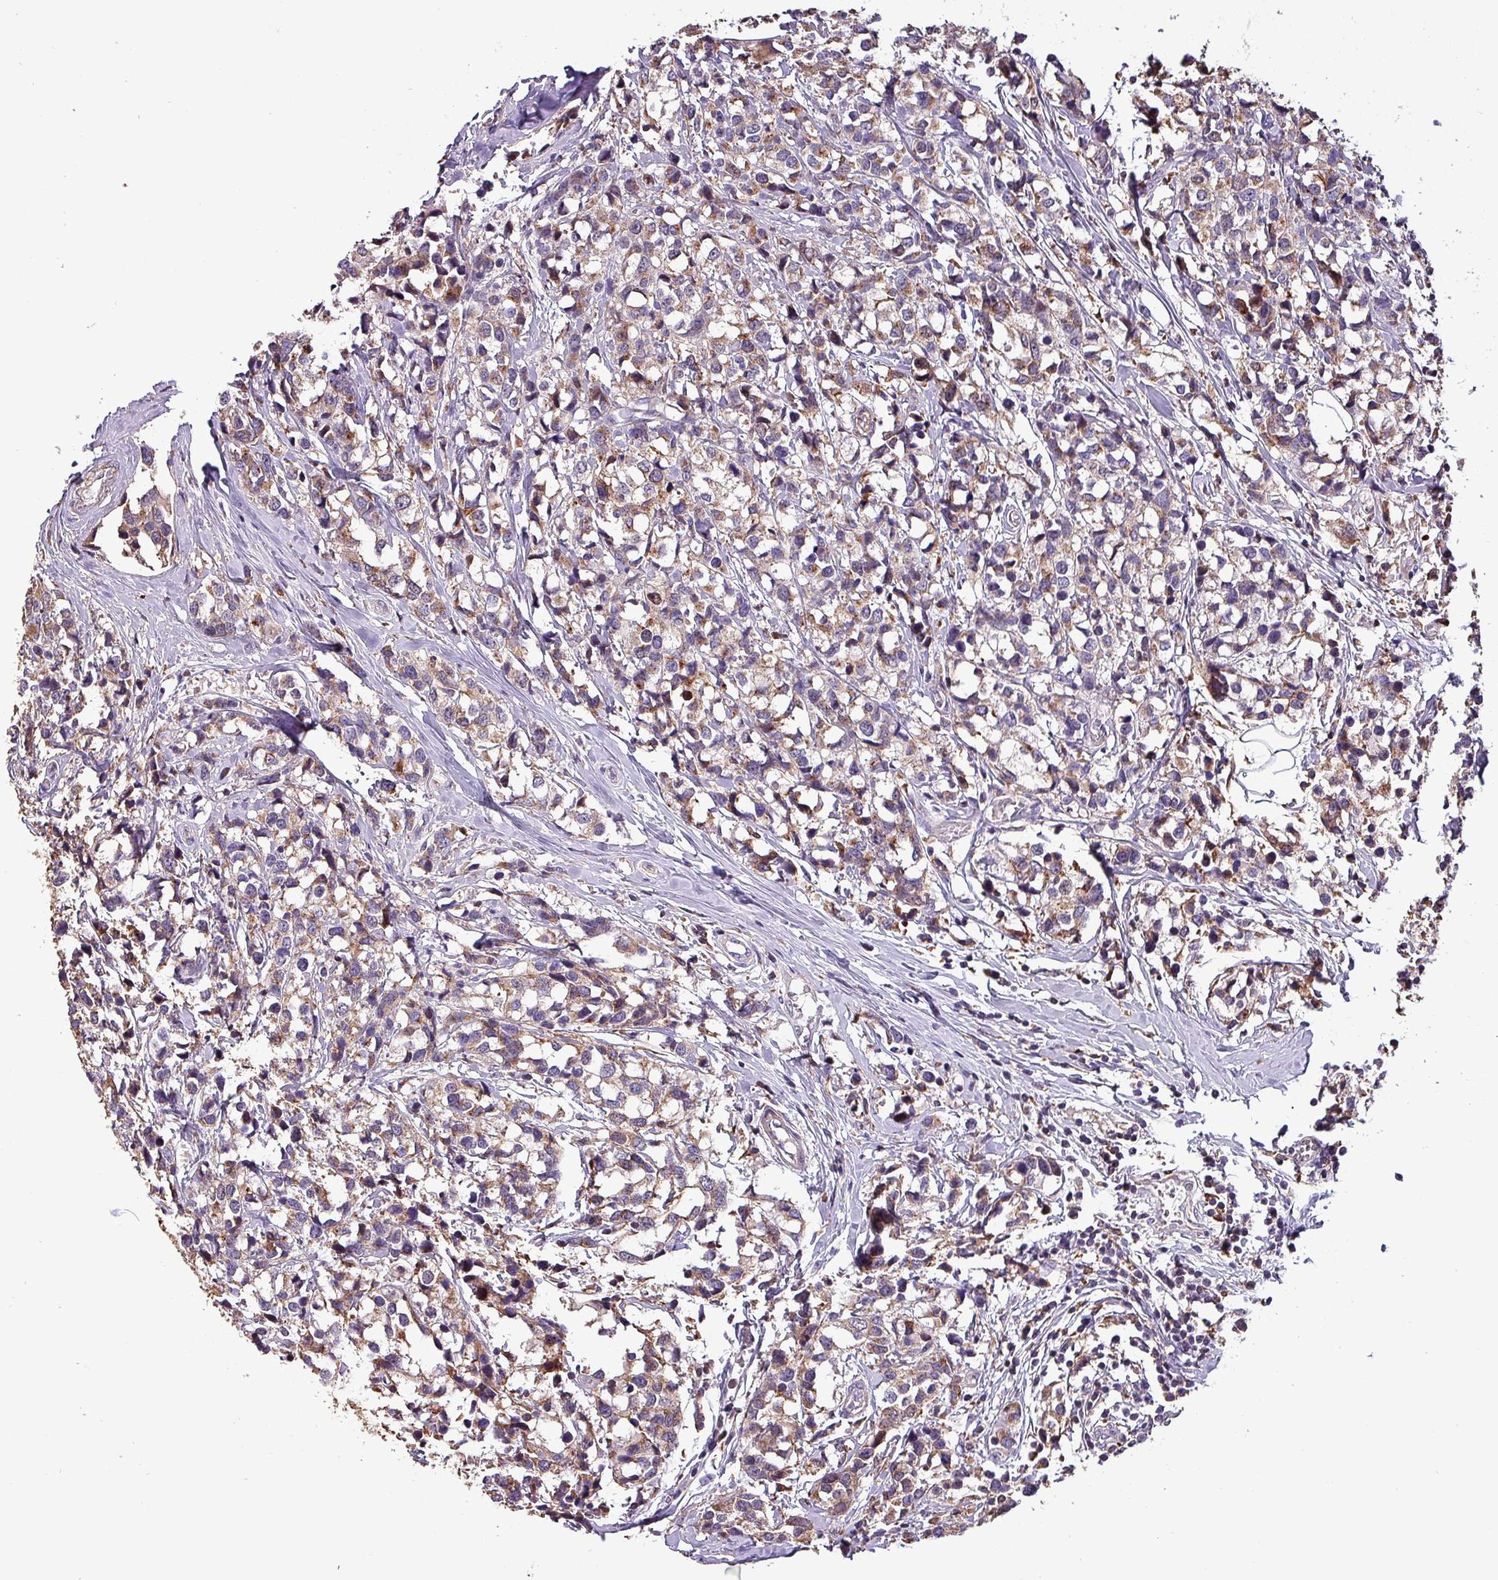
{"staining": {"intensity": "moderate", "quantity": "25%-75%", "location": "cytoplasmic/membranous"}, "tissue": "breast cancer", "cell_type": "Tumor cells", "image_type": "cancer", "snomed": [{"axis": "morphology", "description": "Lobular carcinoma"}, {"axis": "topography", "description": "Breast"}], "caption": "IHC image of human lobular carcinoma (breast) stained for a protein (brown), which shows medium levels of moderate cytoplasmic/membranous expression in about 25%-75% of tumor cells.", "gene": "SCIN", "patient": {"sex": "female", "age": 59}}